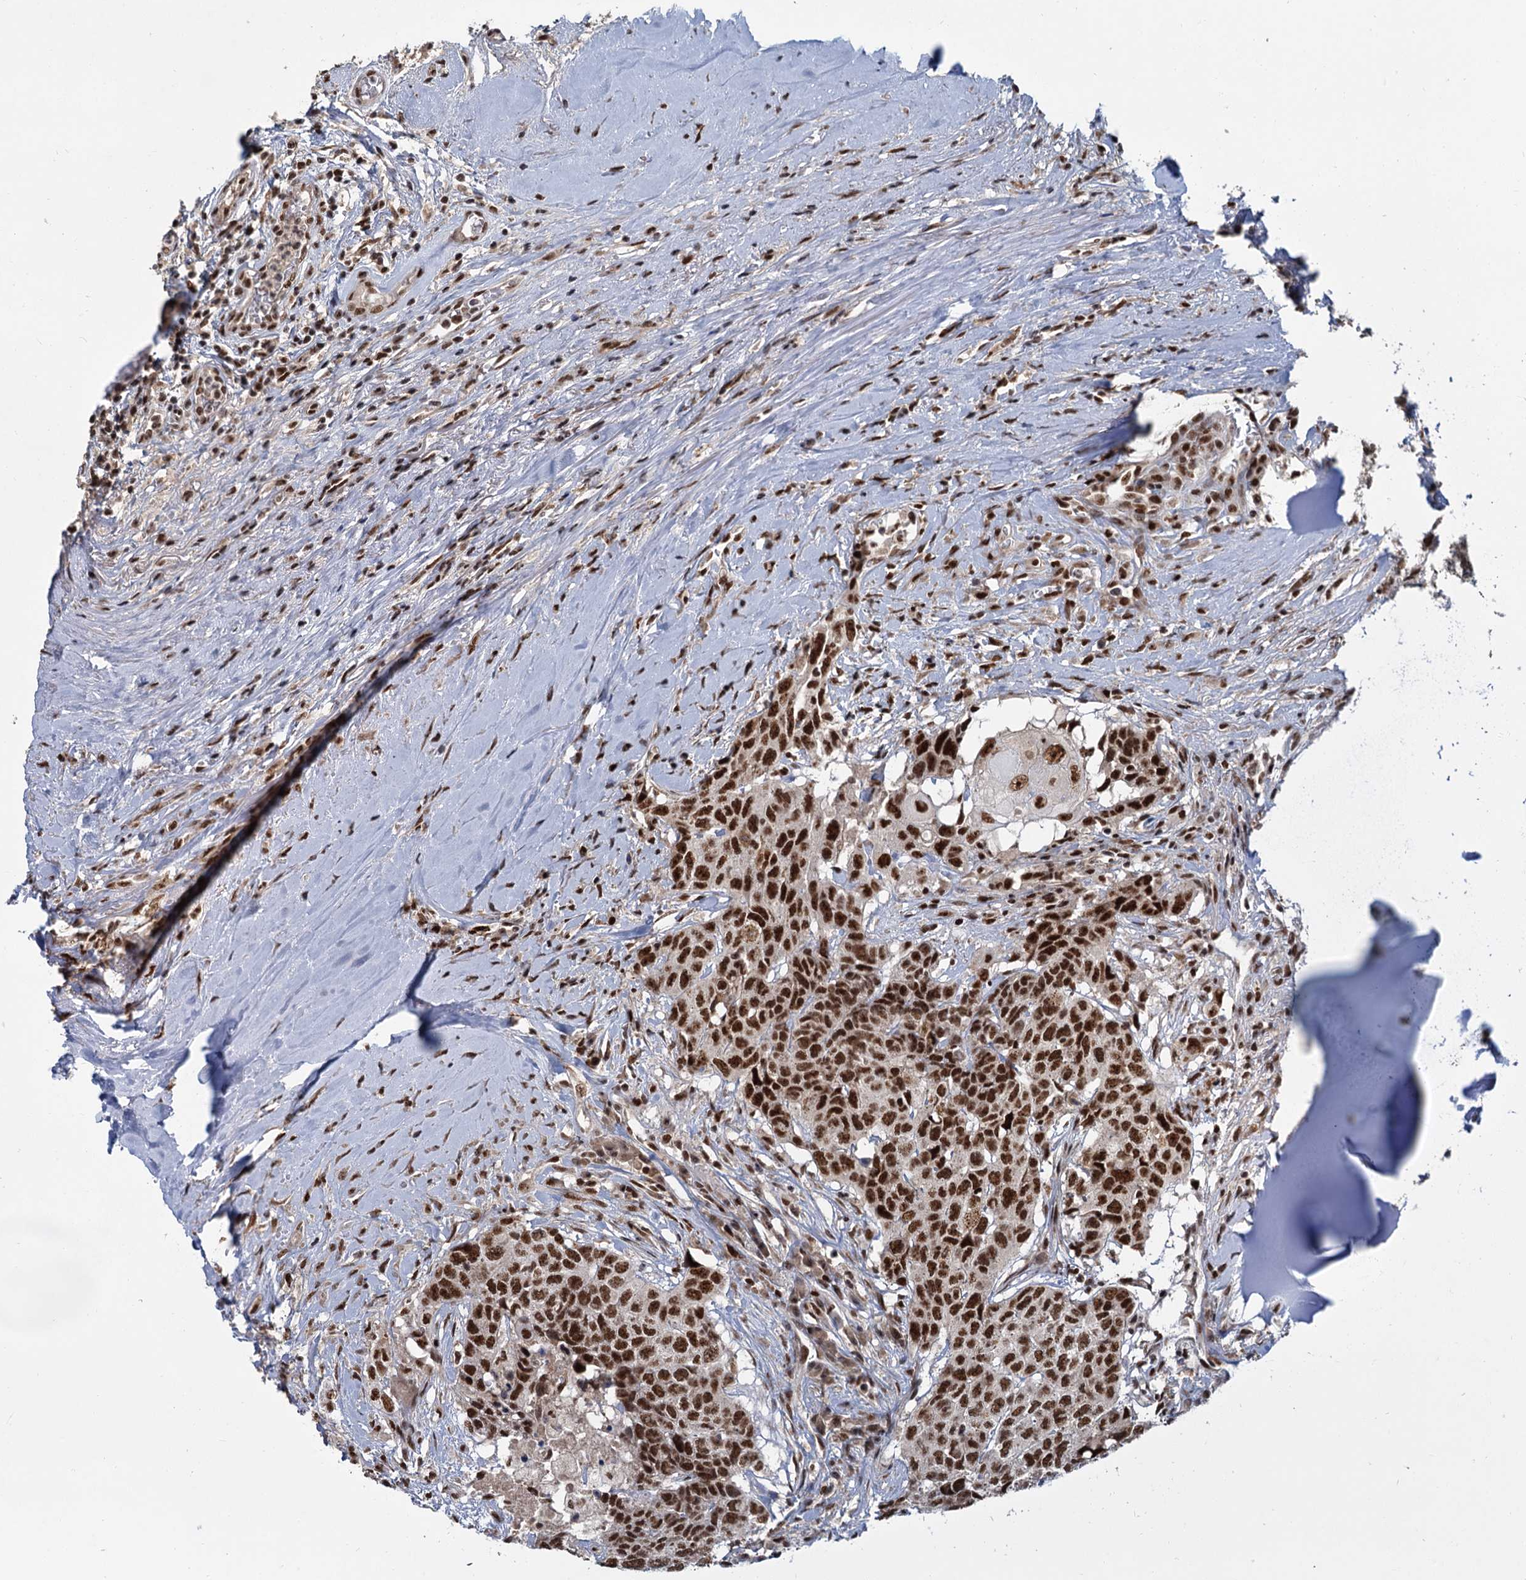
{"staining": {"intensity": "strong", "quantity": ">75%", "location": "nuclear"}, "tissue": "head and neck cancer", "cell_type": "Tumor cells", "image_type": "cancer", "snomed": [{"axis": "morphology", "description": "Squamous cell carcinoma, NOS"}, {"axis": "topography", "description": "Head-Neck"}], "caption": "A brown stain labels strong nuclear positivity of a protein in human squamous cell carcinoma (head and neck) tumor cells.", "gene": "WBP4", "patient": {"sex": "male", "age": 66}}